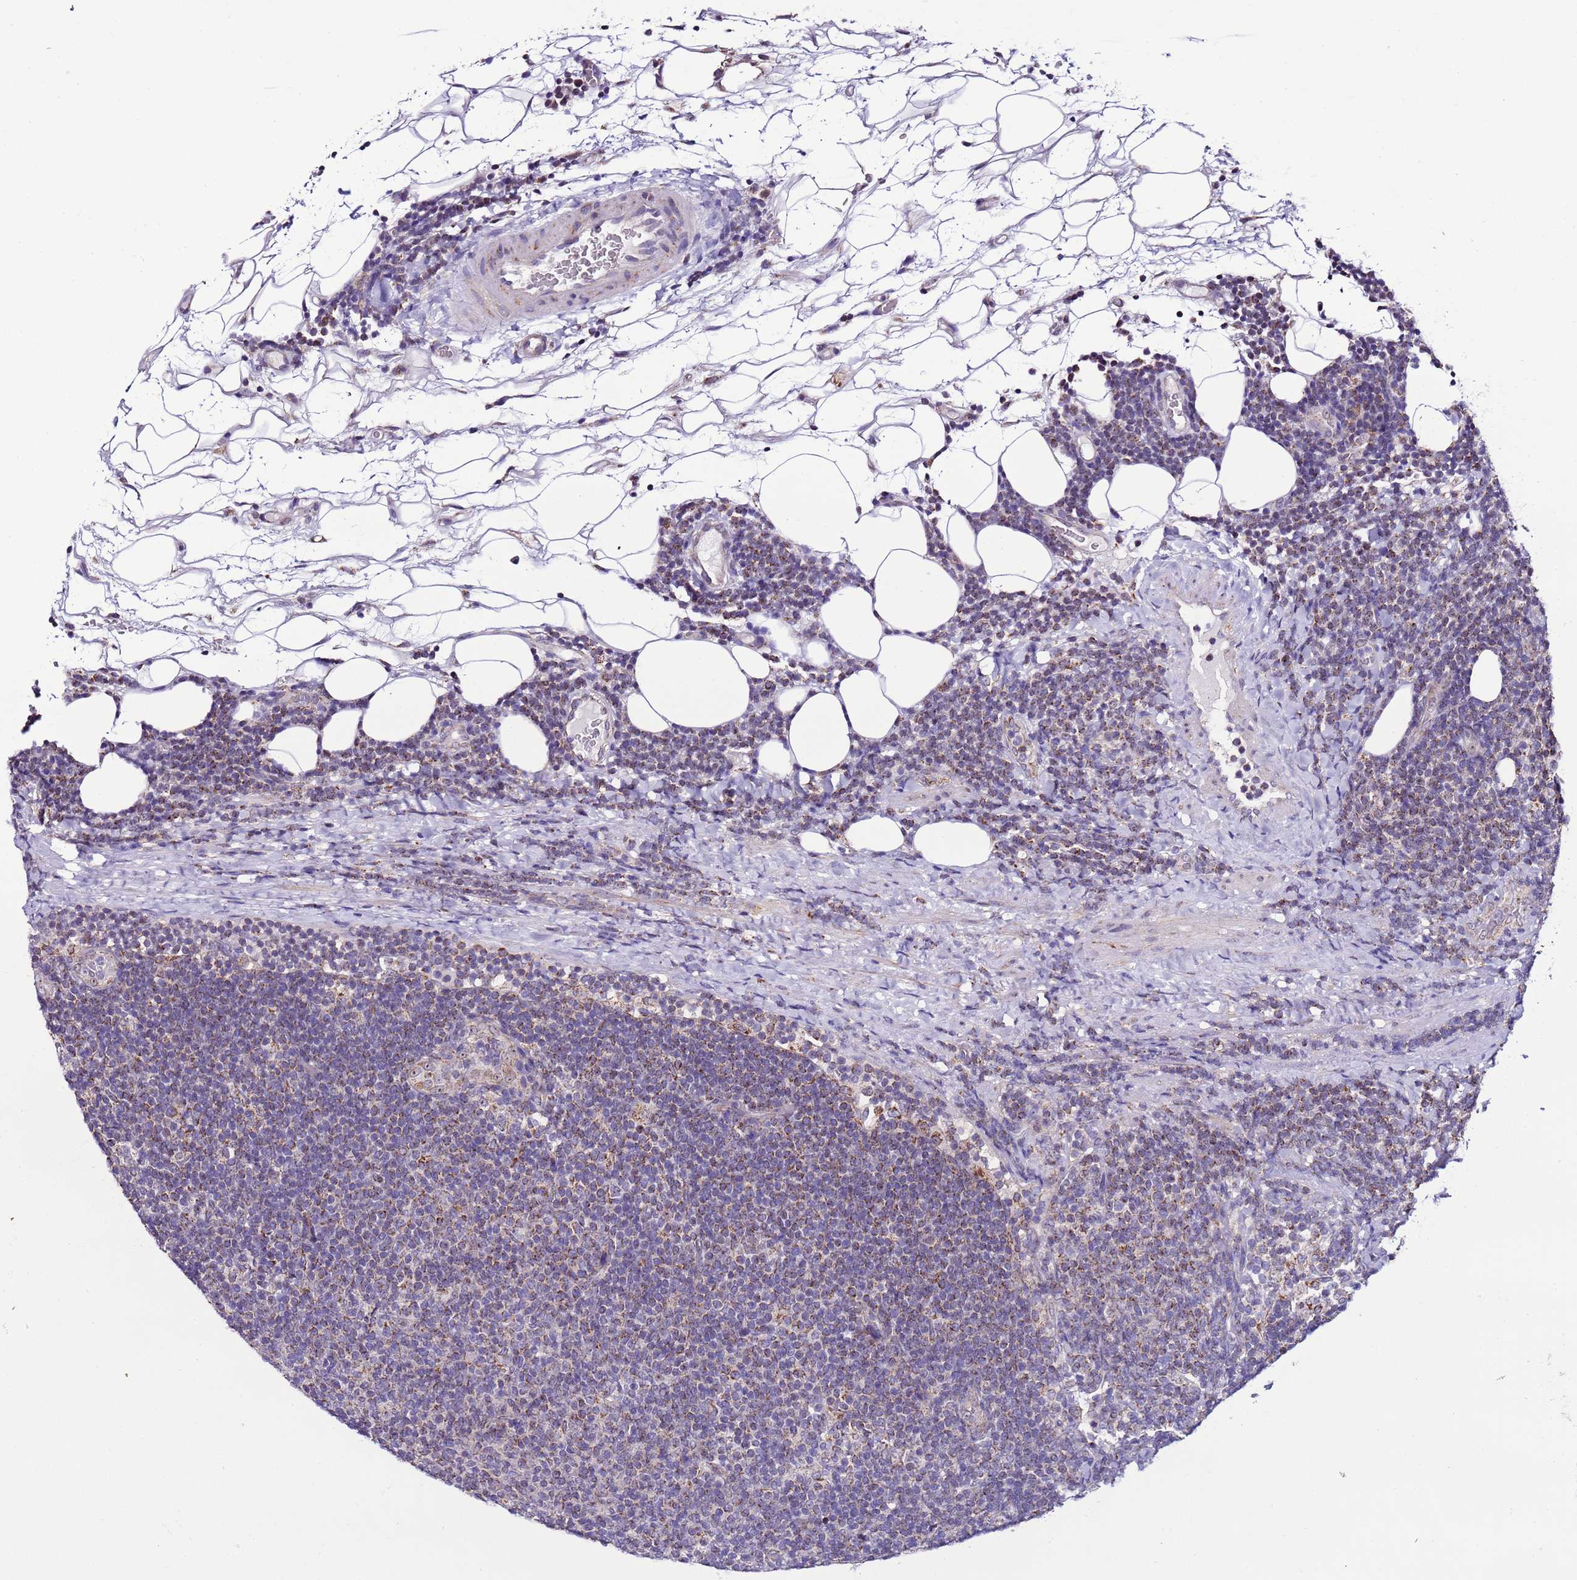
{"staining": {"intensity": "weak", "quantity": "25%-75%", "location": "cytoplasmic/membranous"}, "tissue": "lymphoma", "cell_type": "Tumor cells", "image_type": "cancer", "snomed": [{"axis": "morphology", "description": "Malignant lymphoma, non-Hodgkin's type, Low grade"}, {"axis": "topography", "description": "Lymph node"}], "caption": "Lymphoma tissue shows weak cytoplasmic/membranous staining in approximately 25%-75% of tumor cells", "gene": "UEVLD", "patient": {"sex": "male", "age": 66}}